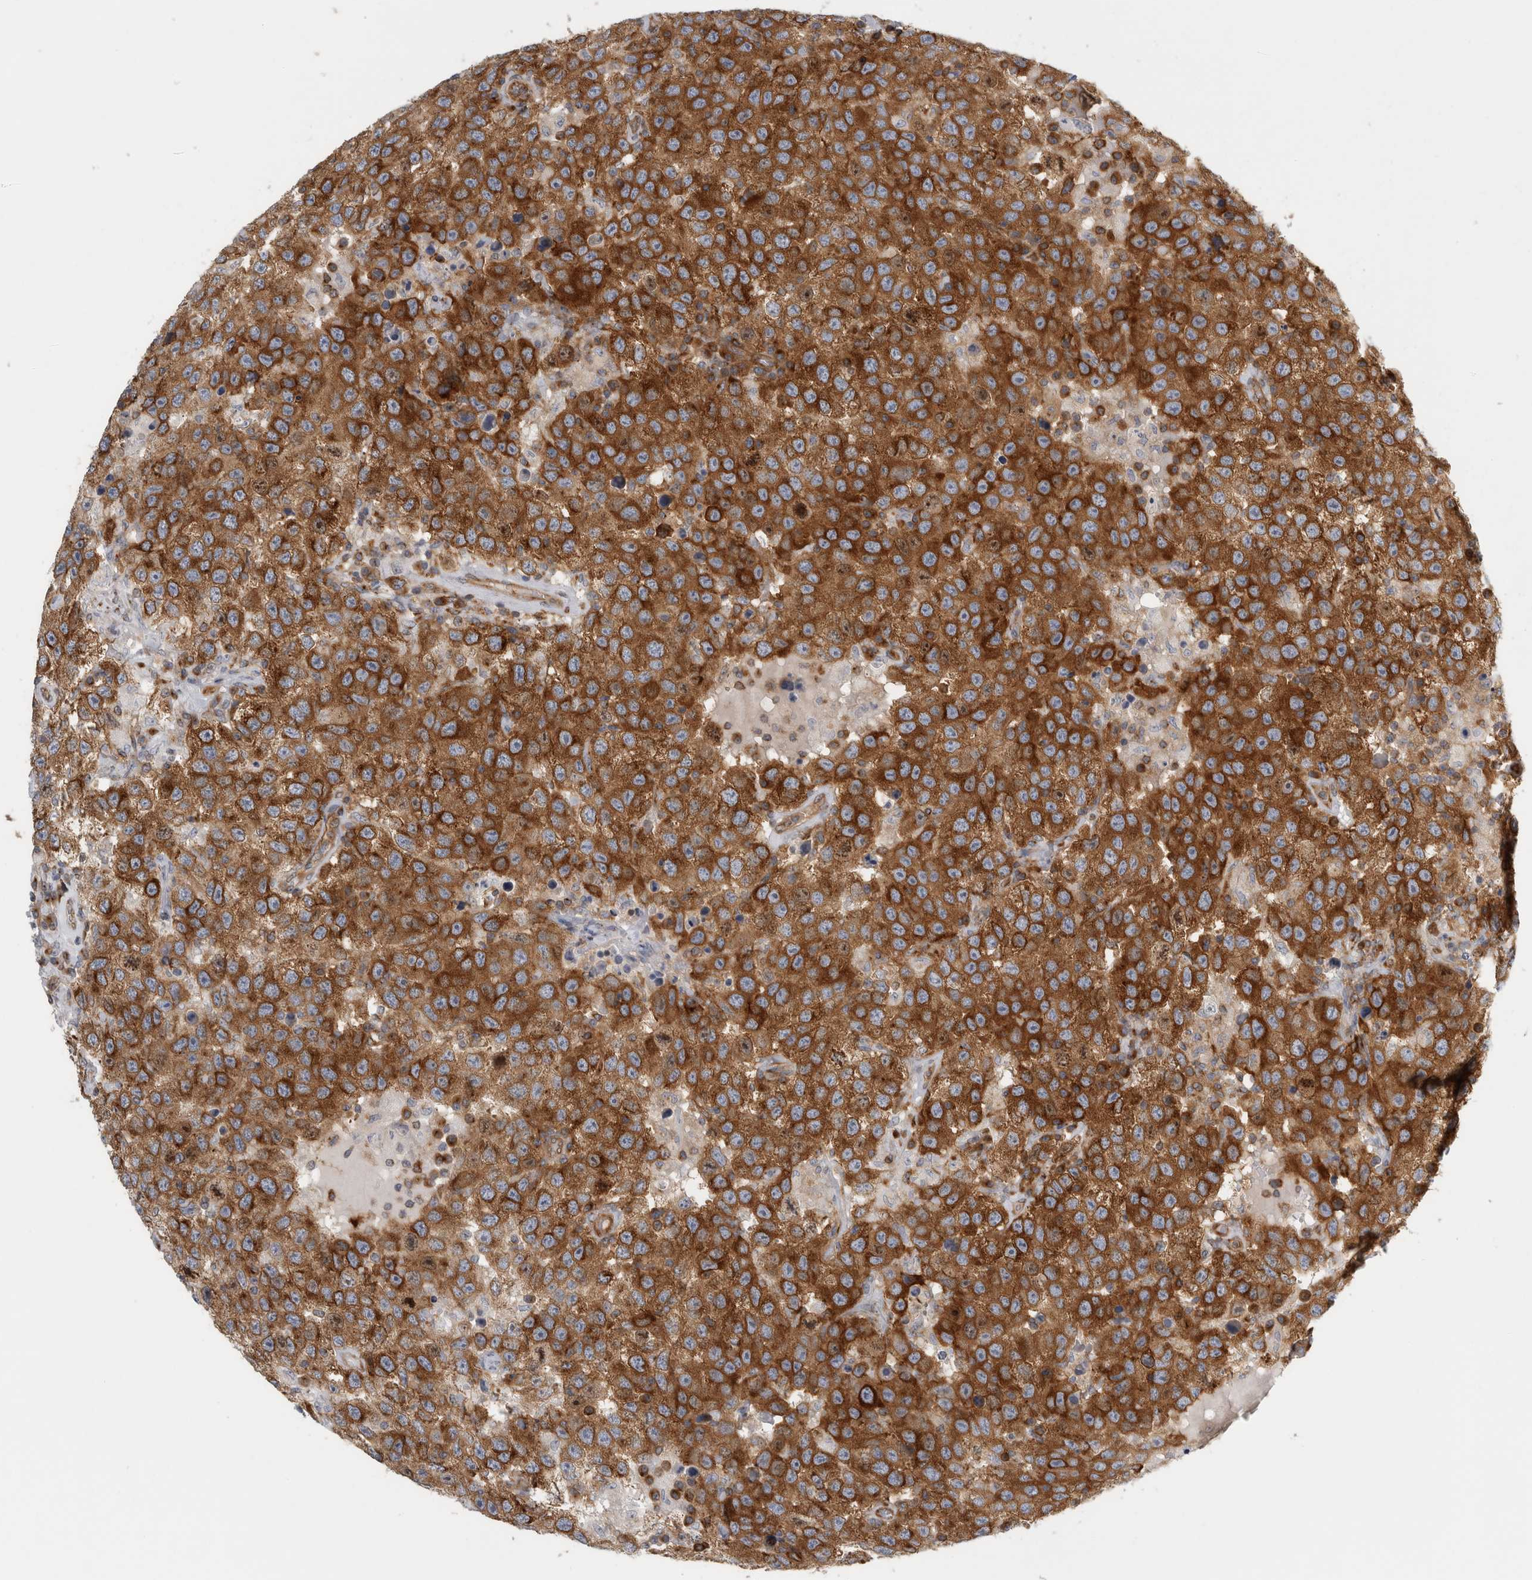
{"staining": {"intensity": "strong", "quantity": ">75%", "location": "cytoplasmic/membranous"}, "tissue": "testis cancer", "cell_type": "Tumor cells", "image_type": "cancer", "snomed": [{"axis": "morphology", "description": "Seminoma, NOS"}, {"axis": "topography", "description": "Testis"}], "caption": "Protein staining of testis seminoma tissue reveals strong cytoplasmic/membranous positivity in about >75% of tumor cells.", "gene": "PEX6", "patient": {"sex": "male", "age": 41}}